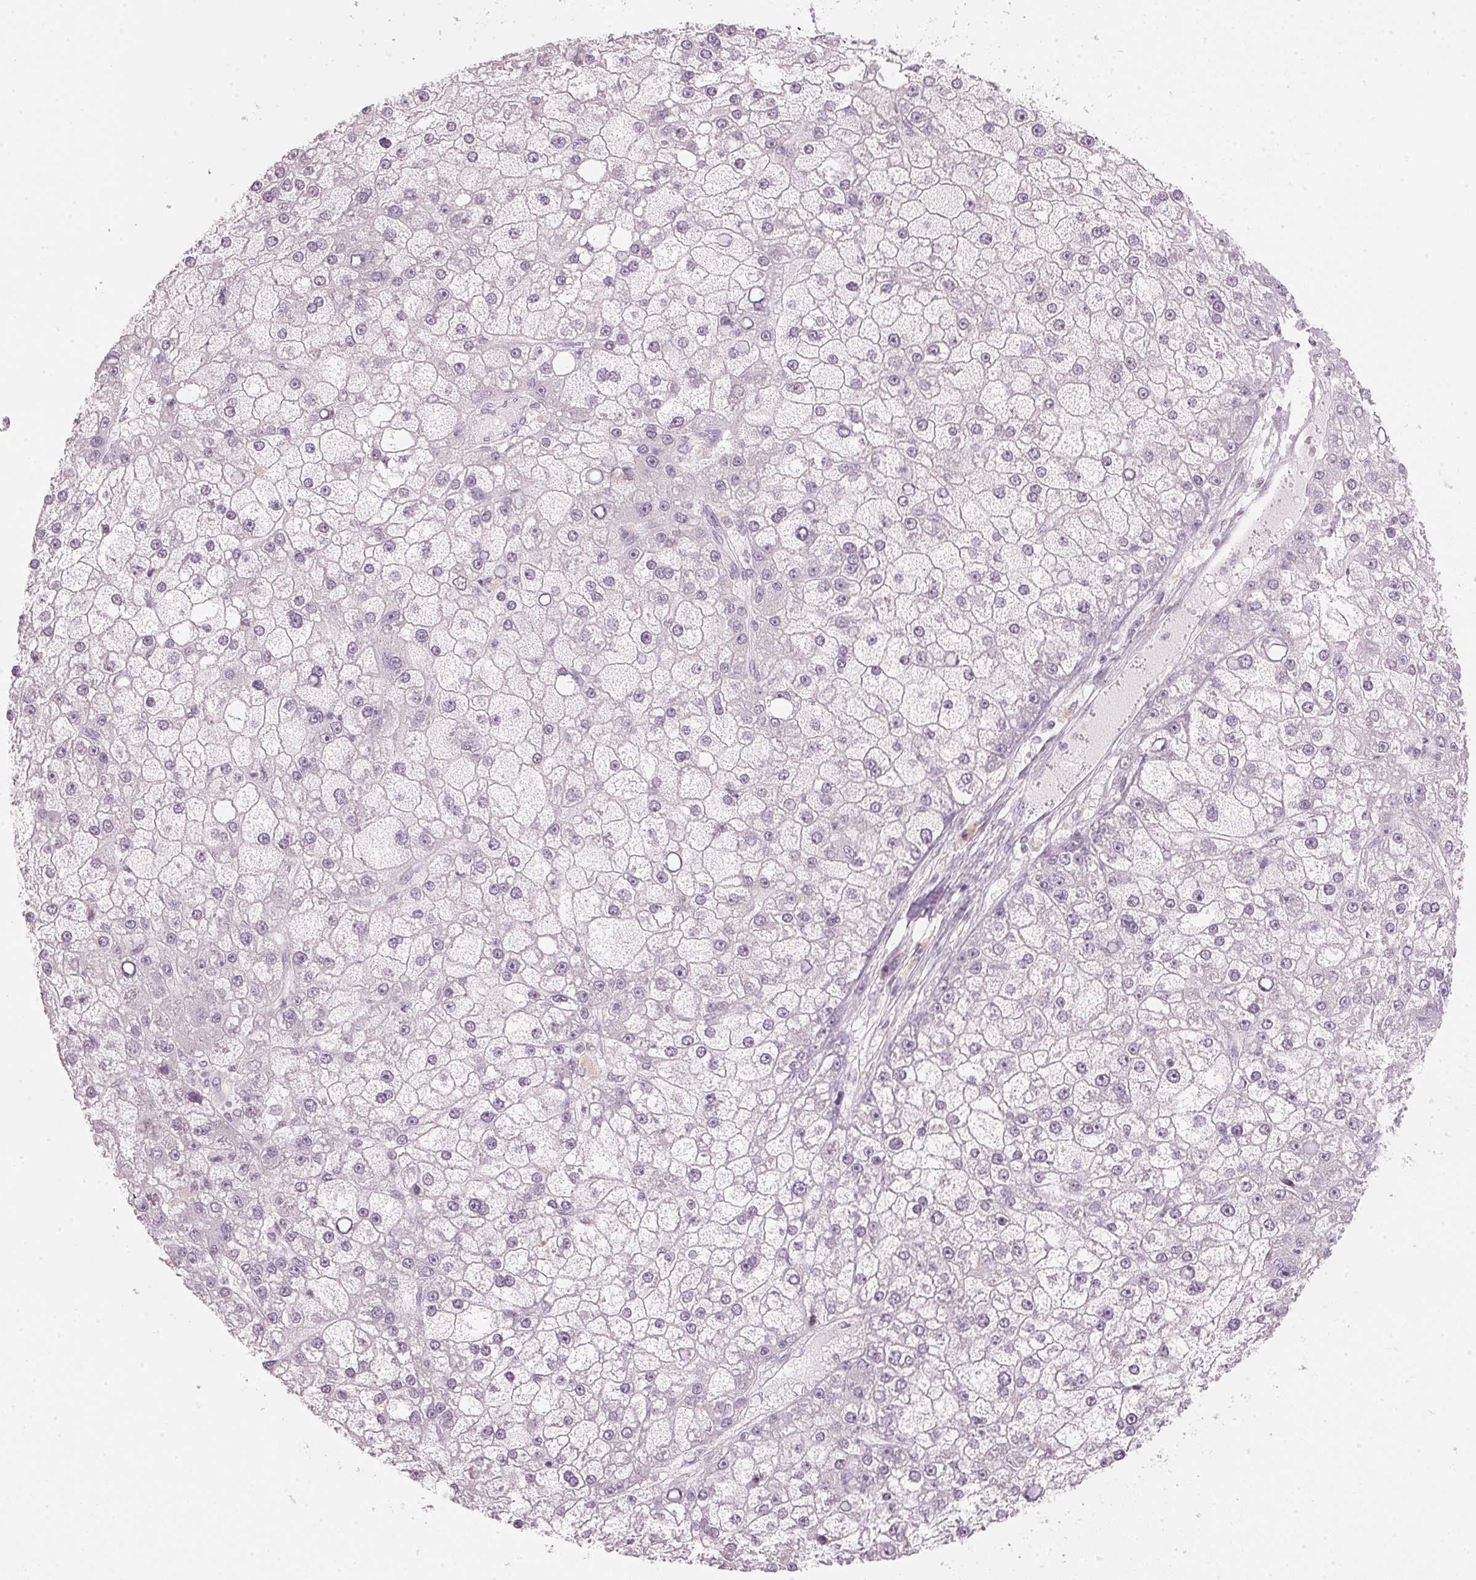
{"staining": {"intensity": "negative", "quantity": "none", "location": "none"}, "tissue": "liver cancer", "cell_type": "Tumor cells", "image_type": "cancer", "snomed": [{"axis": "morphology", "description": "Carcinoma, Hepatocellular, NOS"}, {"axis": "topography", "description": "Liver"}], "caption": "Immunohistochemistry image of liver hepatocellular carcinoma stained for a protein (brown), which exhibits no expression in tumor cells.", "gene": "SFRP4", "patient": {"sex": "male", "age": 67}}